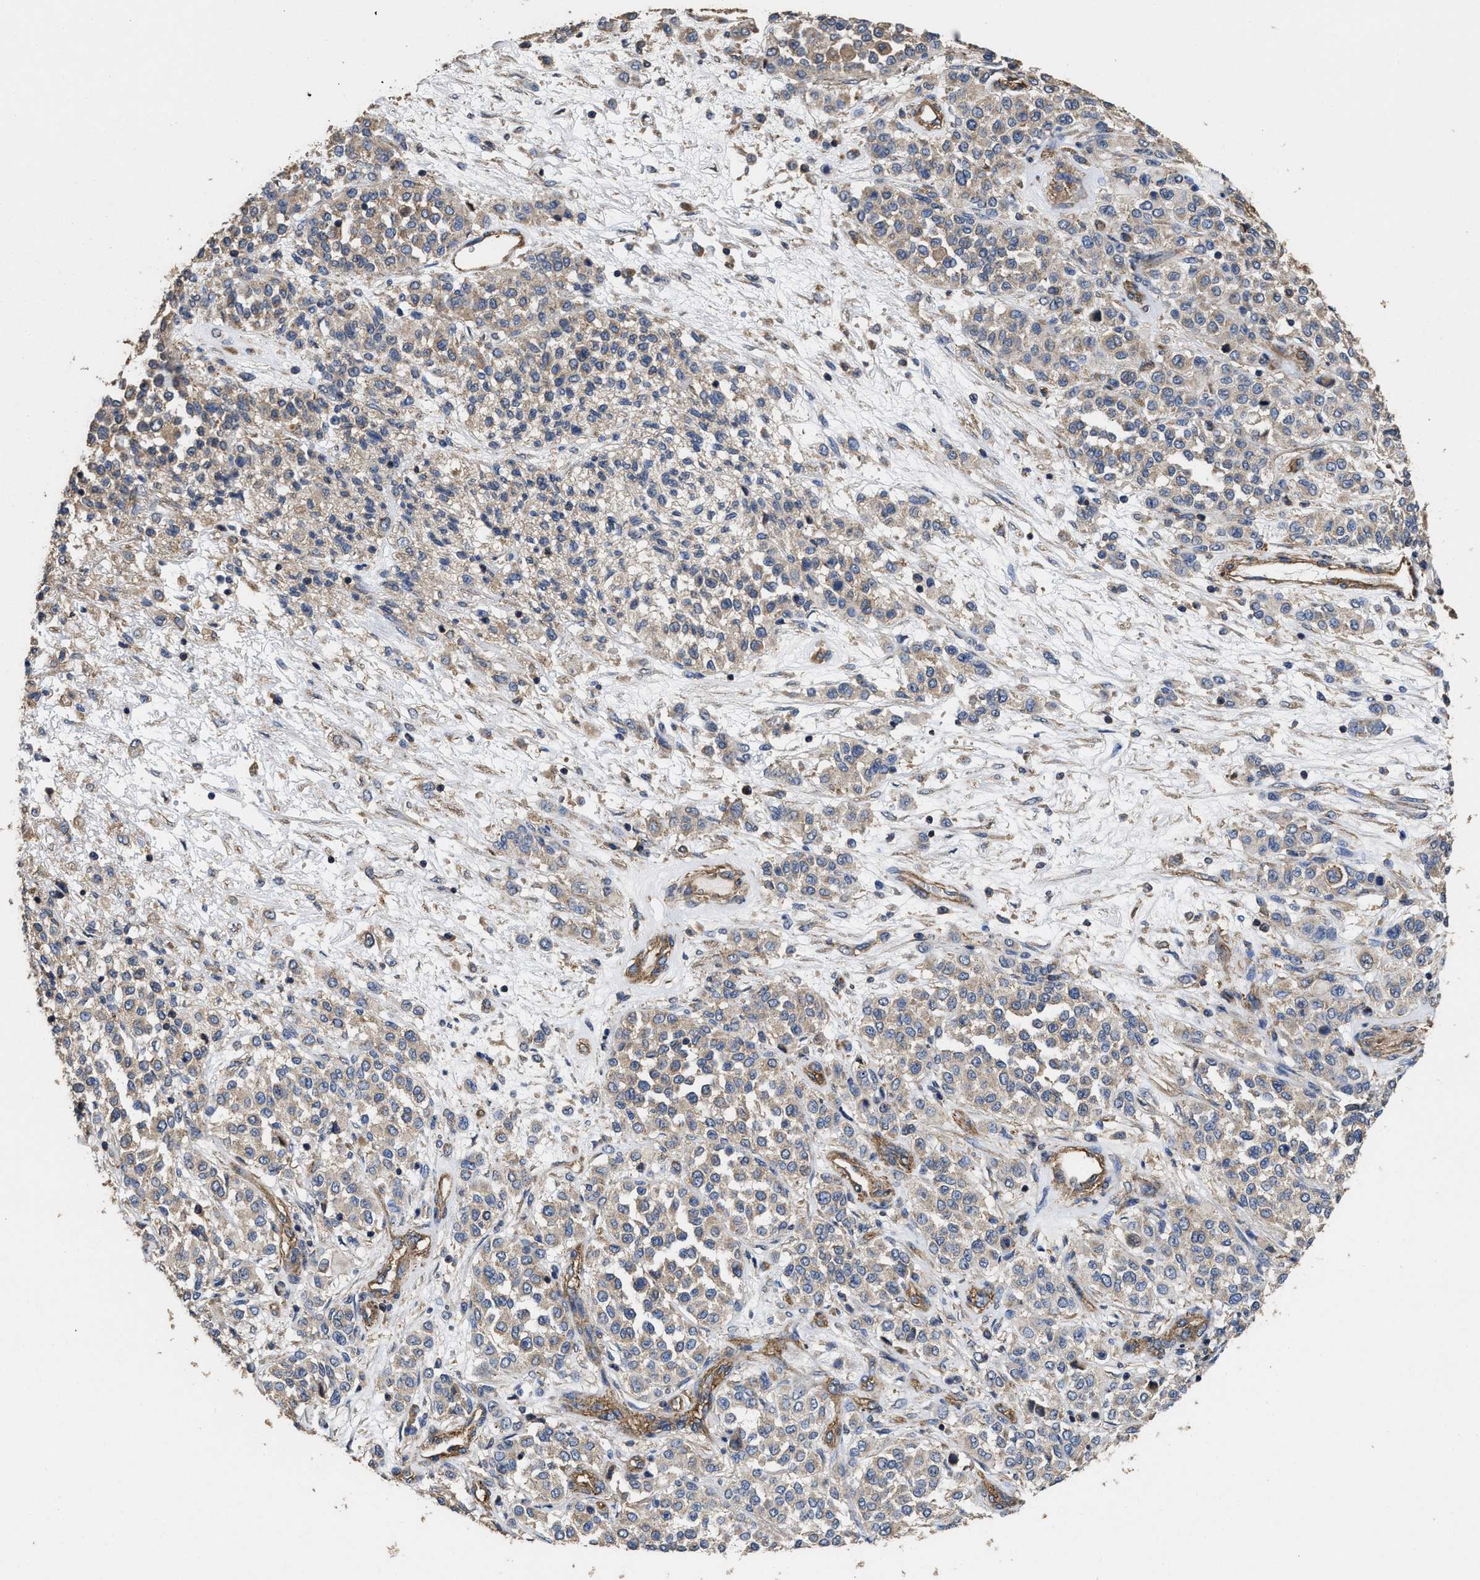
{"staining": {"intensity": "weak", "quantity": "25%-75%", "location": "cytoplasmic/membranous"}, "tissue": "melanoma", "cell_type": "Tumor cells", "image_type": "cancer", "snomed": [{"axis": "morphology", "description": "Malignant melanoma, Metastatic site"}, {"axis": "topography", "description": "Pancreas"}], "caption": "Melanoma was stained to show a protein in brown. There is low levels of weak cytoplasmic/membranous expression in approximately 25%-75% of tumor cells.", "gene": "SFXN4", "patient": {"sex": "female", "age": 30}}